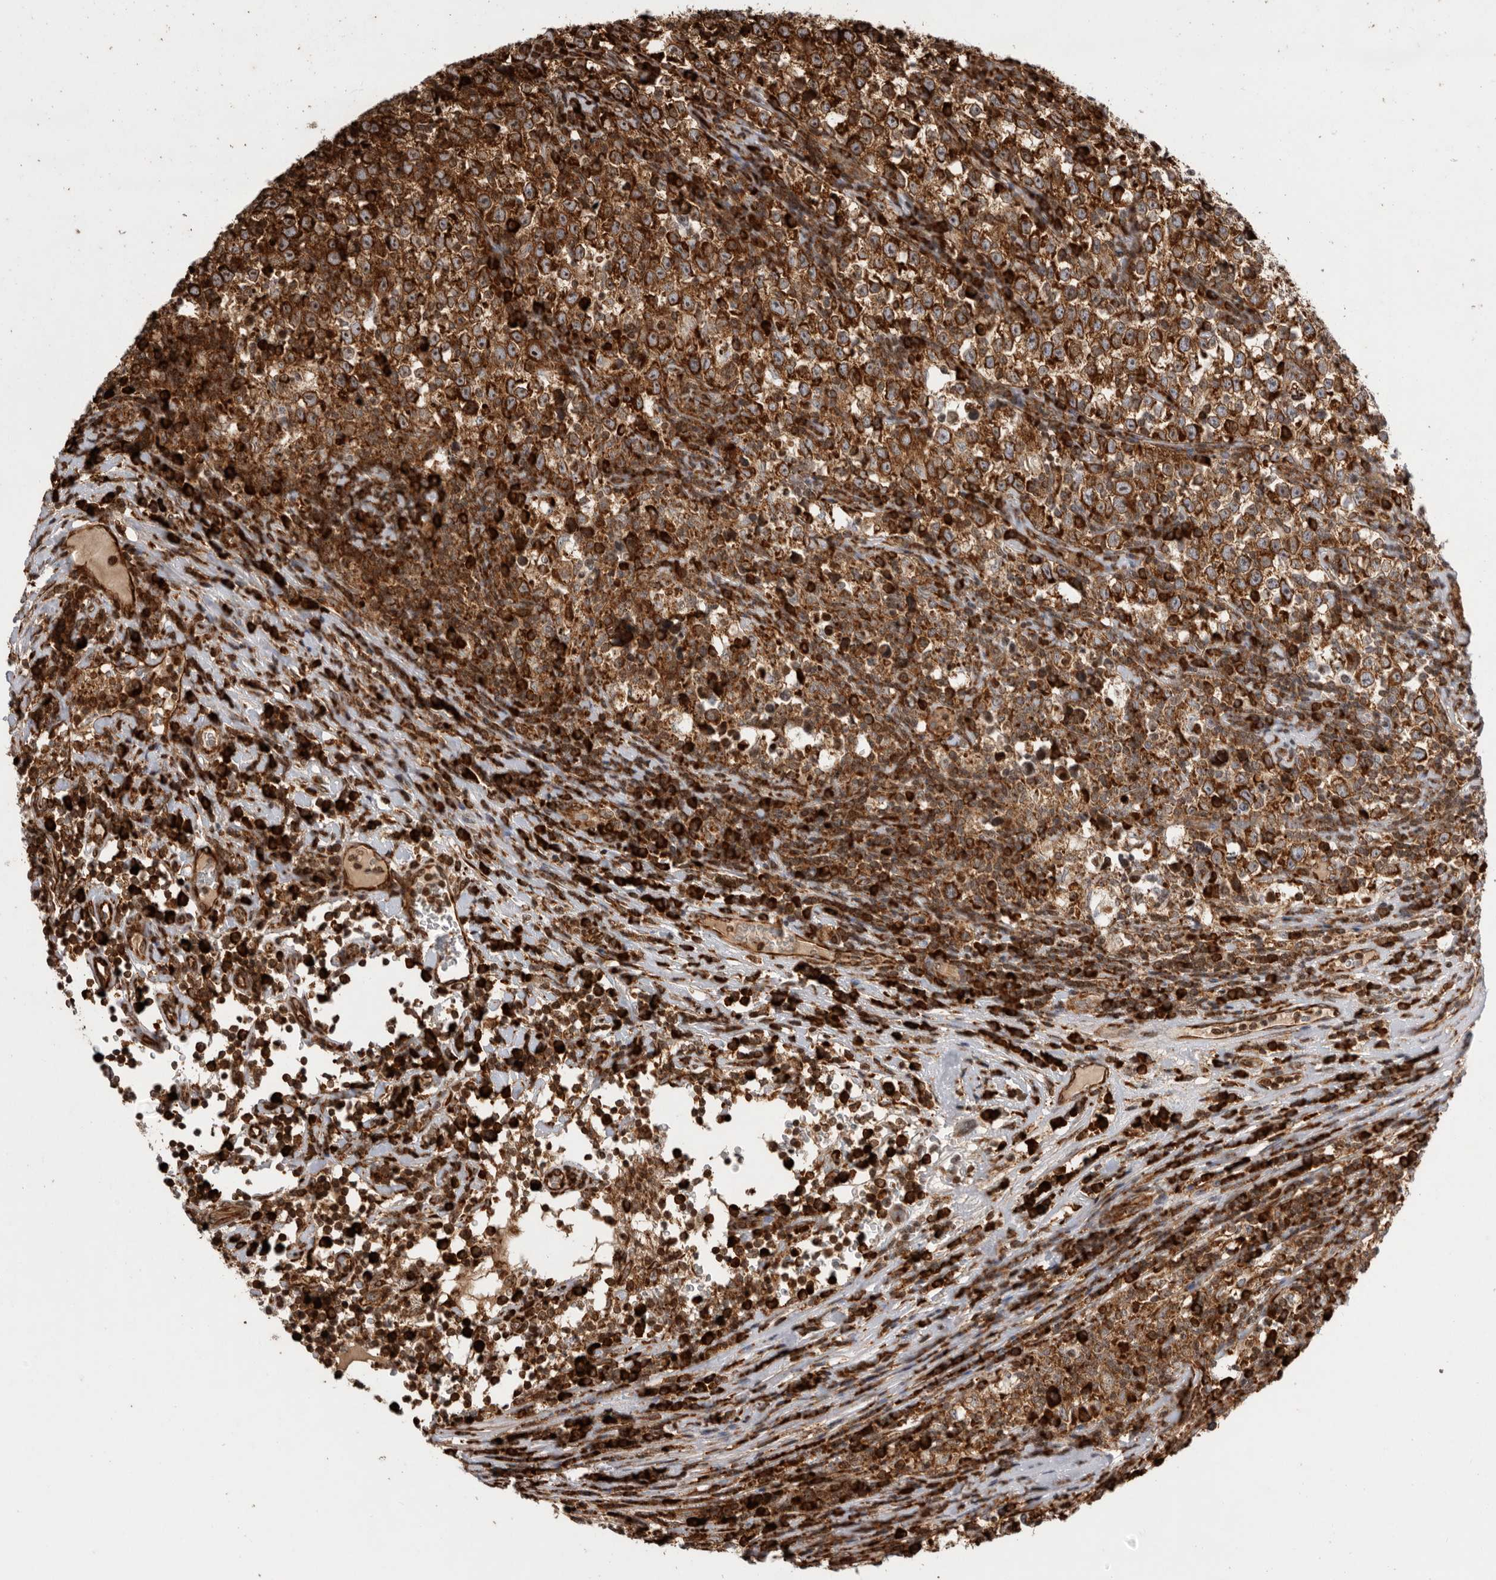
{"staining": {"intensity": "strong", "quantity": ">75%", "location": "cytoplasmic/membranous"}, "tissue": "testis cancer", "cell_type": "Tumor cells", "image_type": "cancer", "snomed": [{"axis": "morphology", "description": "Normal tissue, NOS"}, {"axis": "morphology", "description": "Seminoma, NOS"}, {"axis": "topography", "description": "Testis"}], "caption": "Testis cancer stained for a protein (brown) exhibits strong cytoplasmic/membranous positive positivity in about >75% of tumor cells.", "gene": "FZD3", "patient": {"sex": "male", "age": 43}}